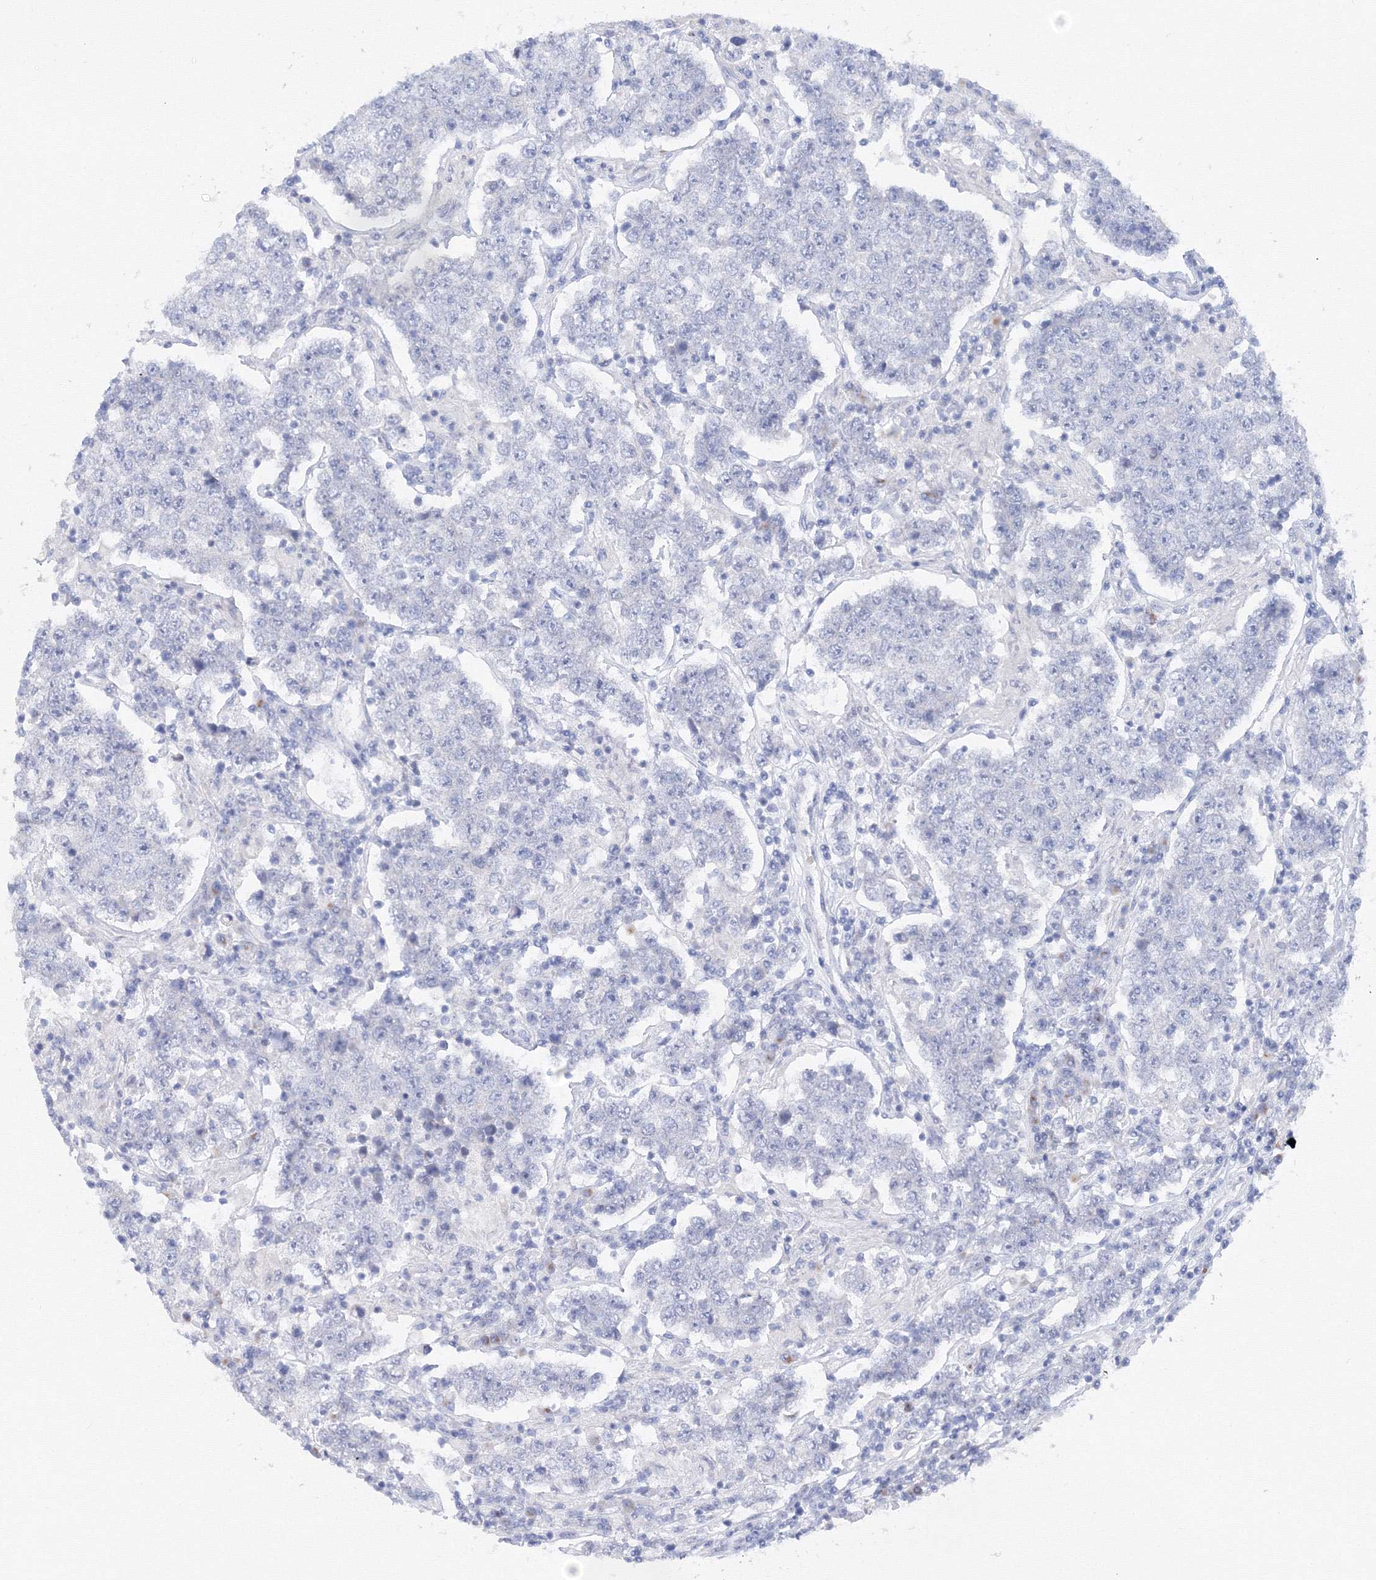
{"staining": {"intensity": "negative", "quantity": "none", "location": "none"}, "tissue": "testis cancer", "cell_type": "Tumor cells", "image_type": "cancer", "snomed": [{"axis": "morphology", "description": "Normal tissue, NOS"}, {"axis": "morphology", "description": "Urothelial carcinoma, High grade"}, {"axis": "morphology", "description": "Seminoma, NOS"}, {"axis": "morphology", "description": "Carcinoma, Embryonal, NOS"}, {"axis": "topography", "description": "Urinary bladder"}, {"axis": "topography", "description": "Testis"}], "caption": "Tumor cells are negative for protein expression in human testis cancer (seminoma).", "gene": "TAMM41", "patient": {"sex": "male", "age": 41}}